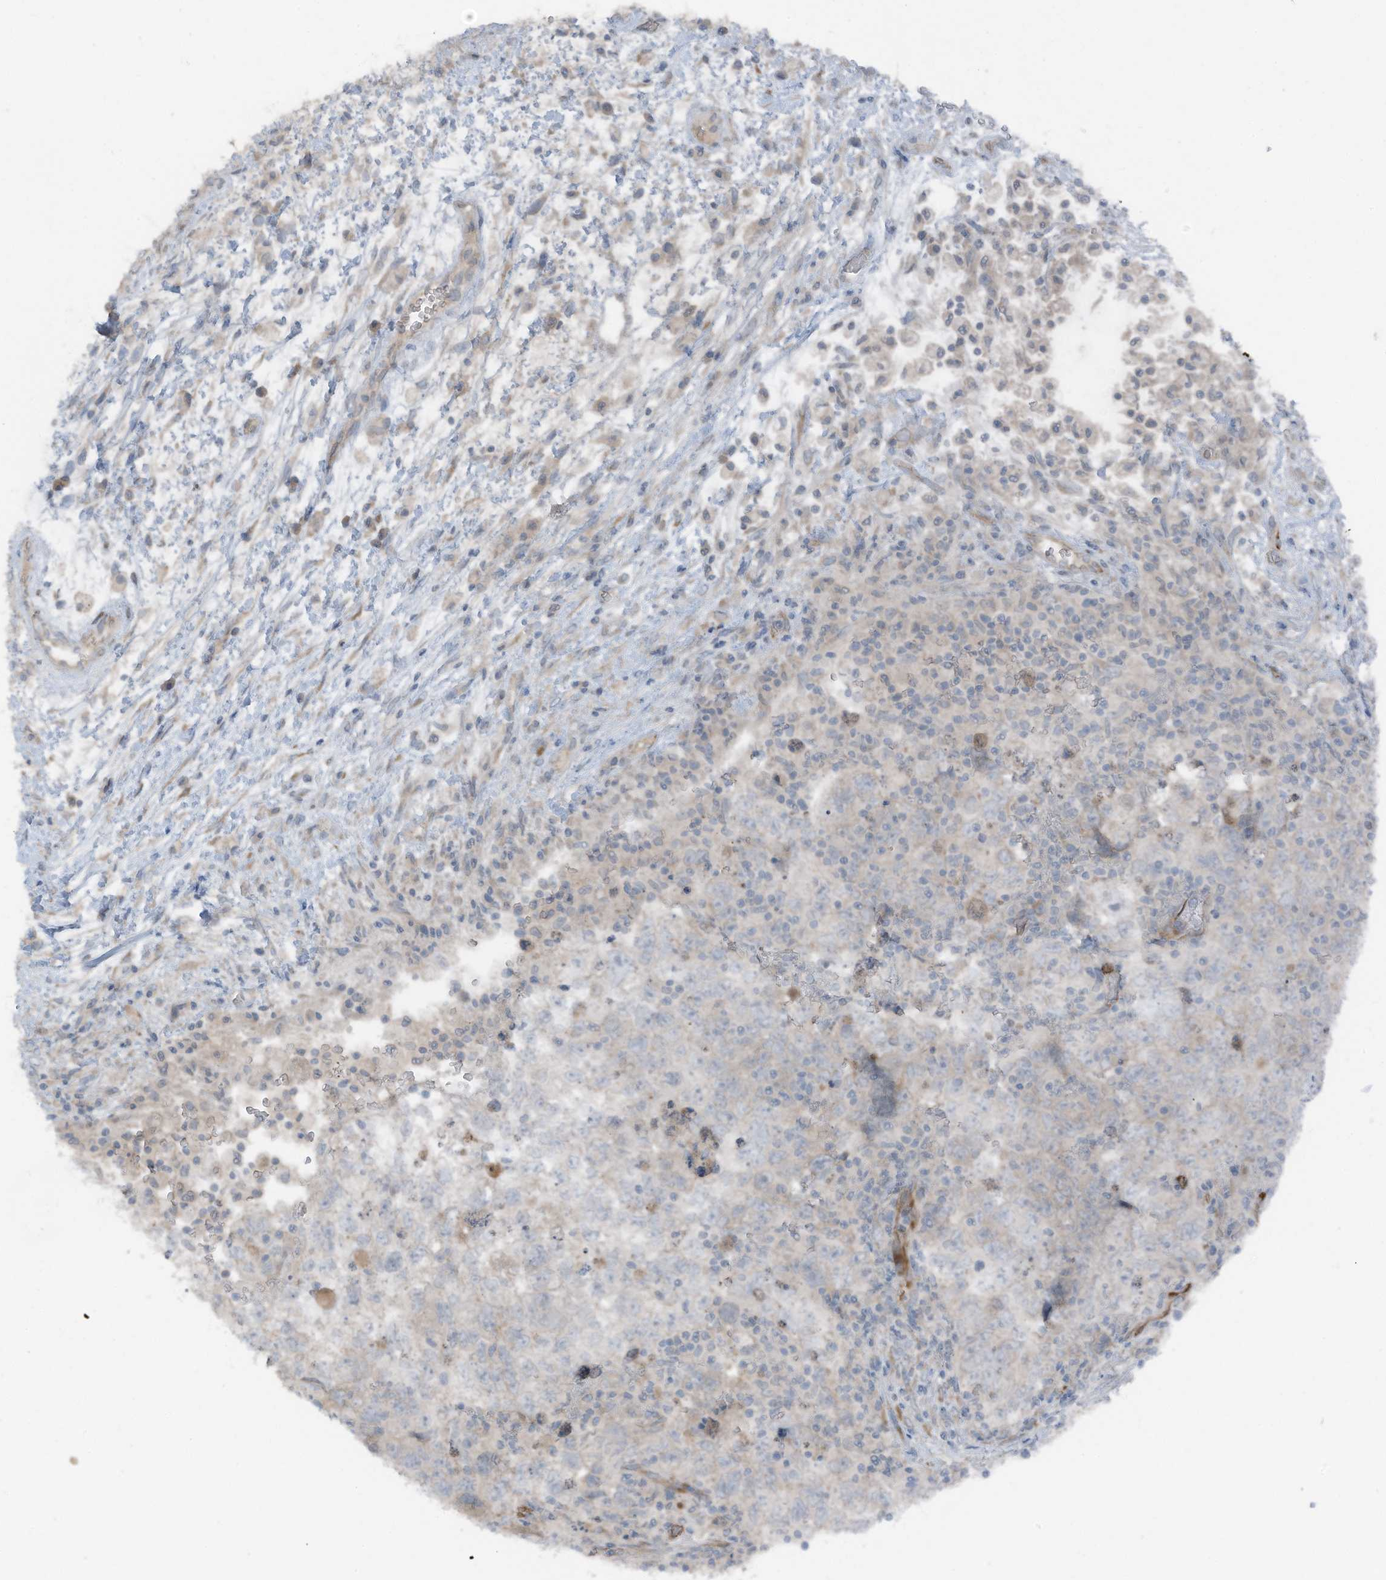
{"staining": {"intensity": "weak", "quantity": "<25%", "location": "cytoplasmic/membranous"}, "tissue": "testis cancer", "cell_type": "Tumor cells", "image_type": "cancer", "snomed": [{"axis": "morphology", "description": "Carcinoma, Embryonal, NOS"}, {"axis": "topography", "description": "Testis"}], "caption": "Tumor cells show no significant protein staining in testis embryonal carcinoma.", "gene": "ARHGEF33", "patient": {"sex": "male", "age": 37}}